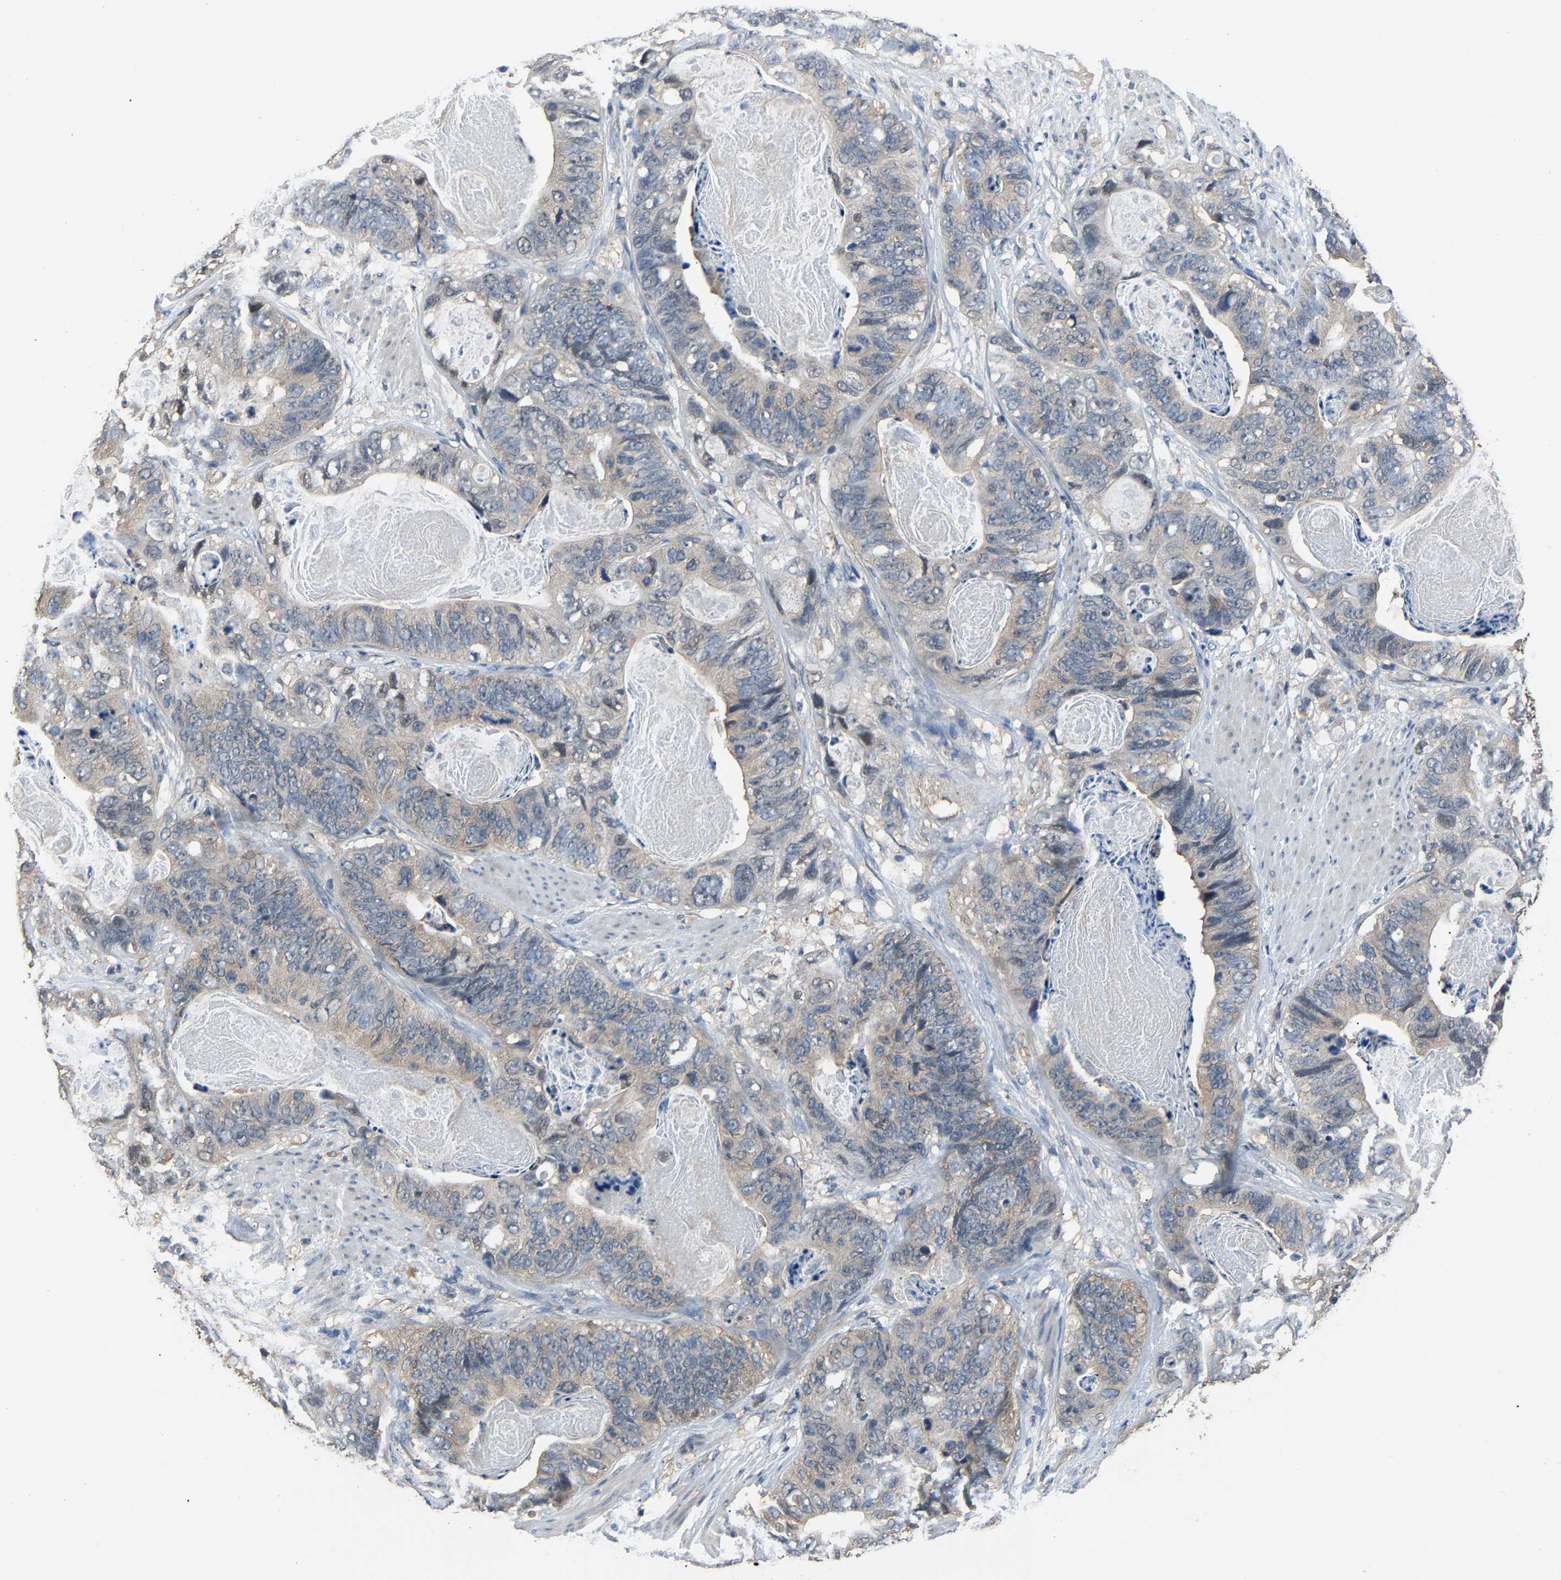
{"staining": {"intensity": "weak", "quantity": "<25%", "location": "cytoplasmic/membranous"}, "tissue": "stomach cancer", "cell_type": "Tumor cells", "image_type": "cancer", "snomed": [{"axis": "morphology", "description": "Adenocarcinoma, NOS"}, {"axis": "topography", "description": "Stomach"}], "caption": "The histopathology image reveals no staining of tumor cells in stomach cancer (adenocarcinoma). Nuclei are stained in blue.", "gene": "ABCC9", "patient": {"sex": "female", "age": 89}}